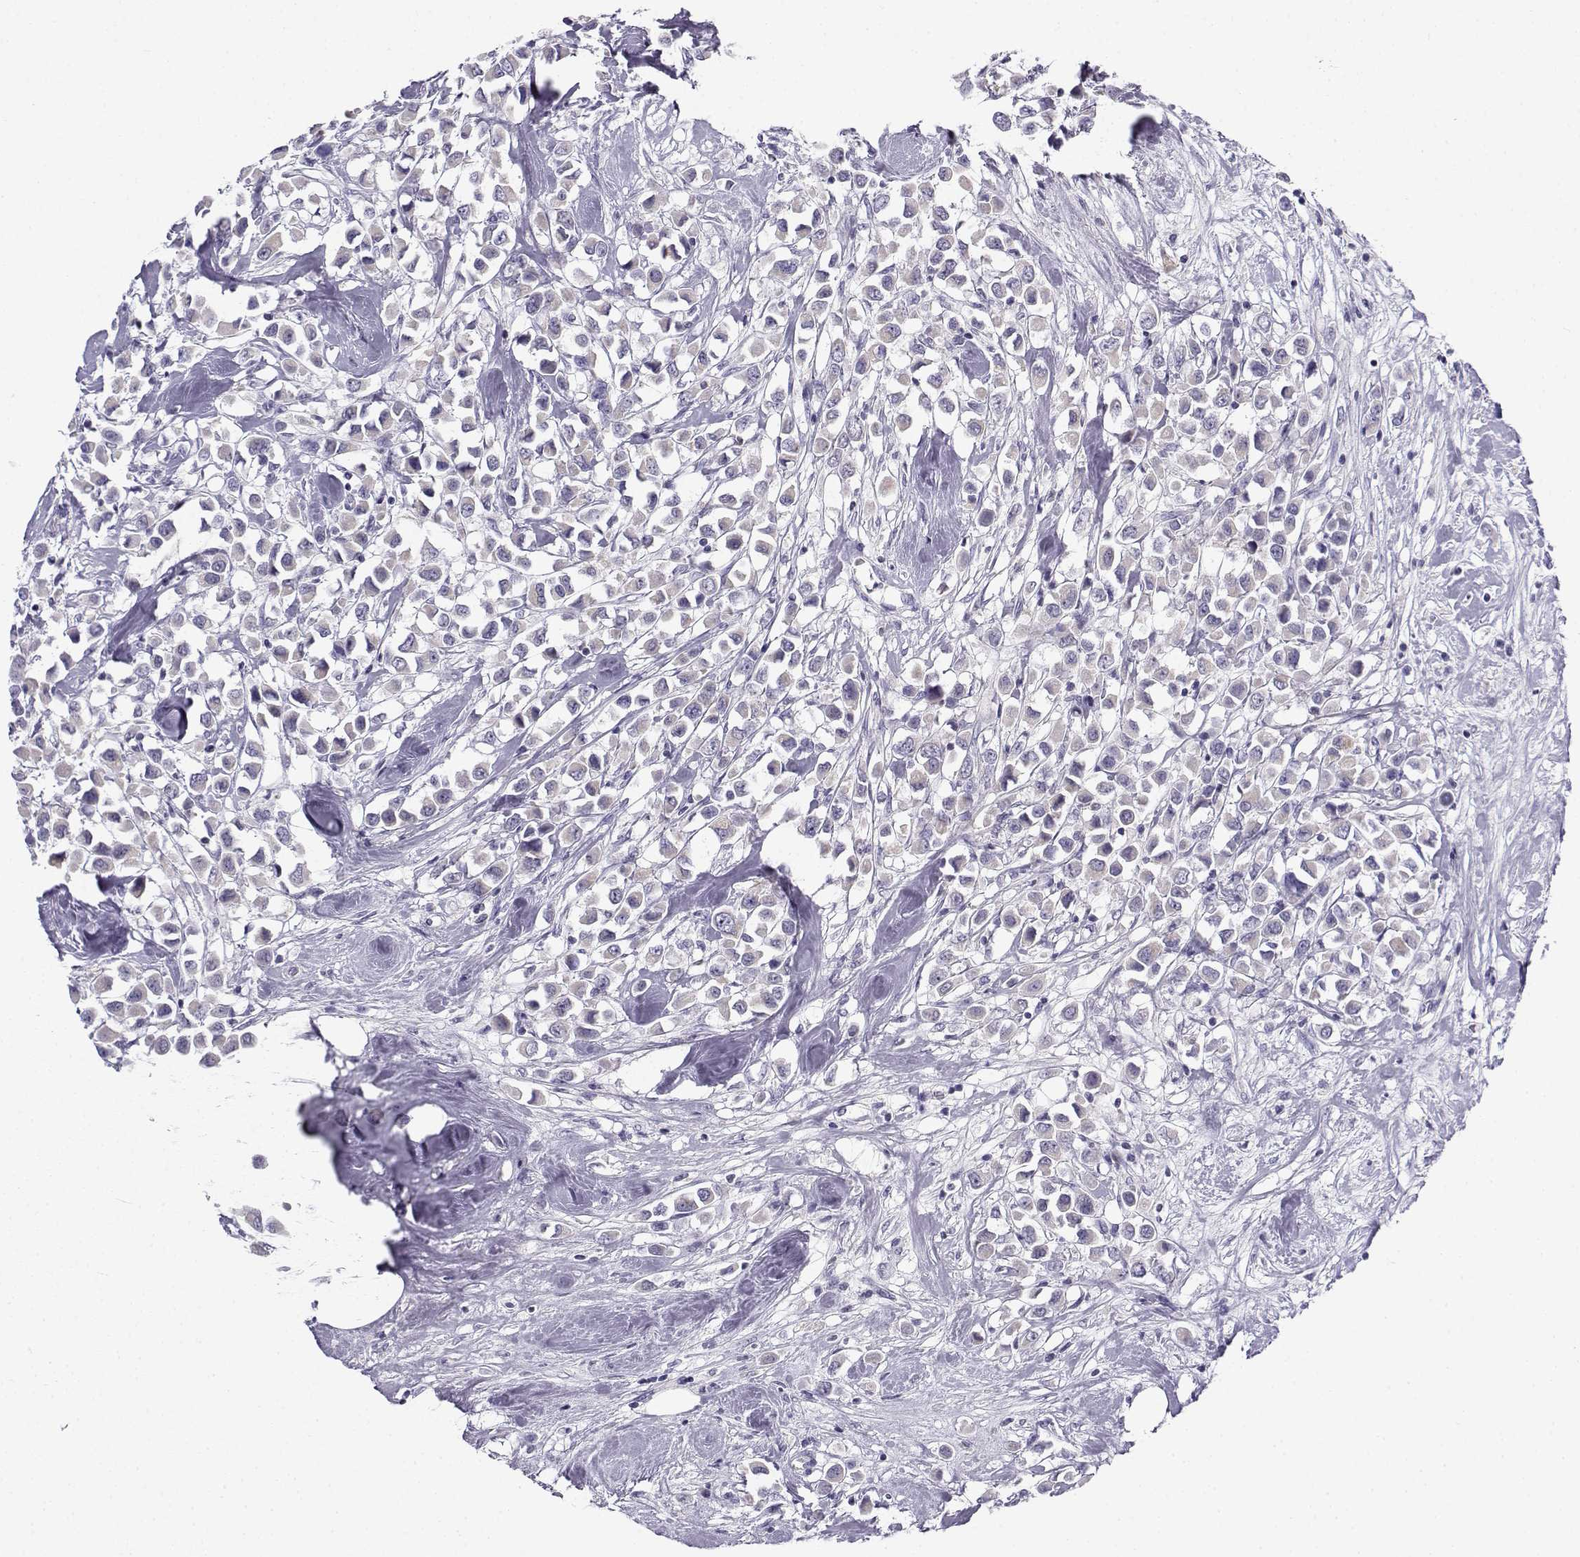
{"staining": {"intensity": "negative", "quantity": "none", "location": "none"}, "tissue": "breast cancer", "cell_type": "Tumor cells", "image_type": "cancer", "snomed": [{"axis": "morphology", "description": "Duct carcinoma"}, {"axis": "topography", "description": "Breast"}], "caption": "An image of human breast cancer is negative for staining in tumor cells.", "gene": "FAM166A", "patient": {"sex": "female", "age": 61}}